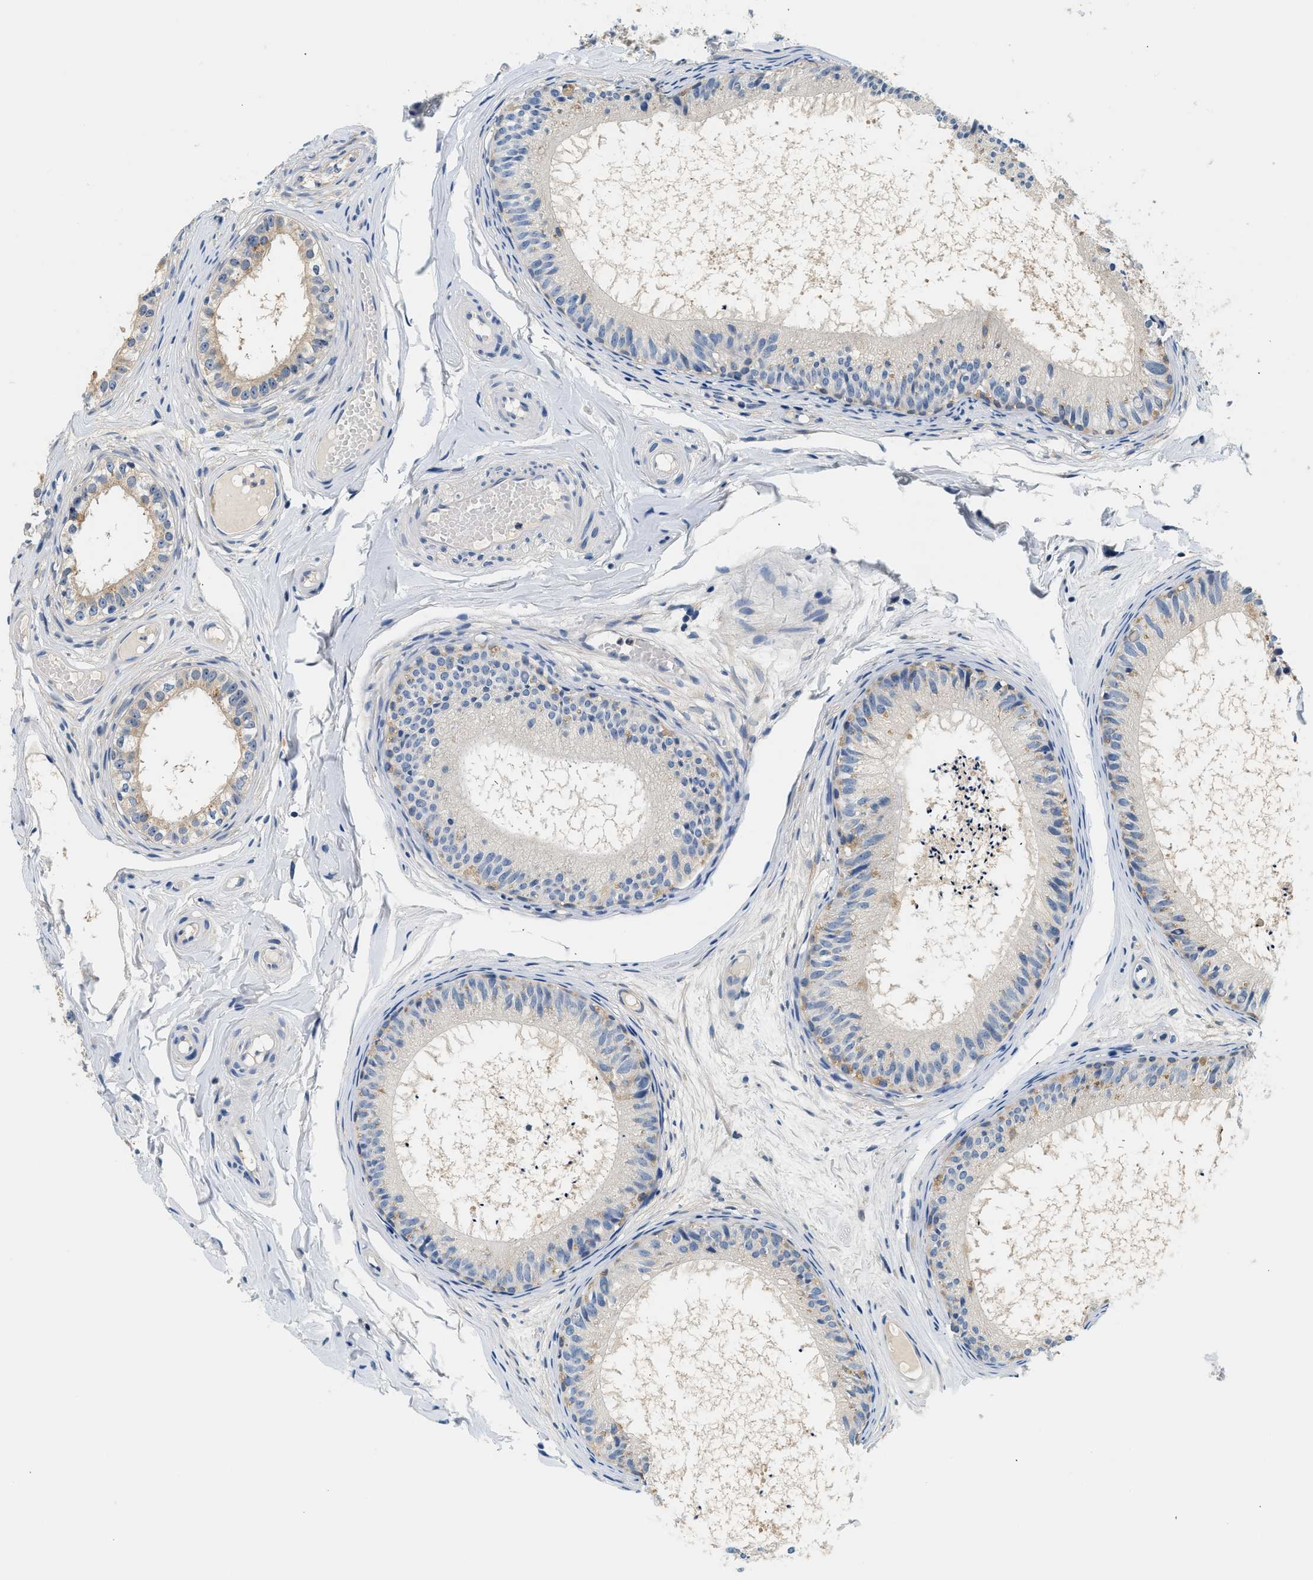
{"staining": {"intensity": "weak", "quantity": "<25%", "location": "cytoplasmic/membranous"}, "tissue": "epididymis", "cell_type": "Glandular cells", "image_type": "normal", "snomed": [{"axis": "morphology", "description": "Normal tissue, NOS"}, {"axis": "topography", "description": "Epididymis"}], "caption": "An immunohistochemistry micrograph of benign epididymis is shown. There is no staining in glandular cells of epididymis.", "gene": "SLC35E1", "patient": {"sex": "male", "age": 46}}